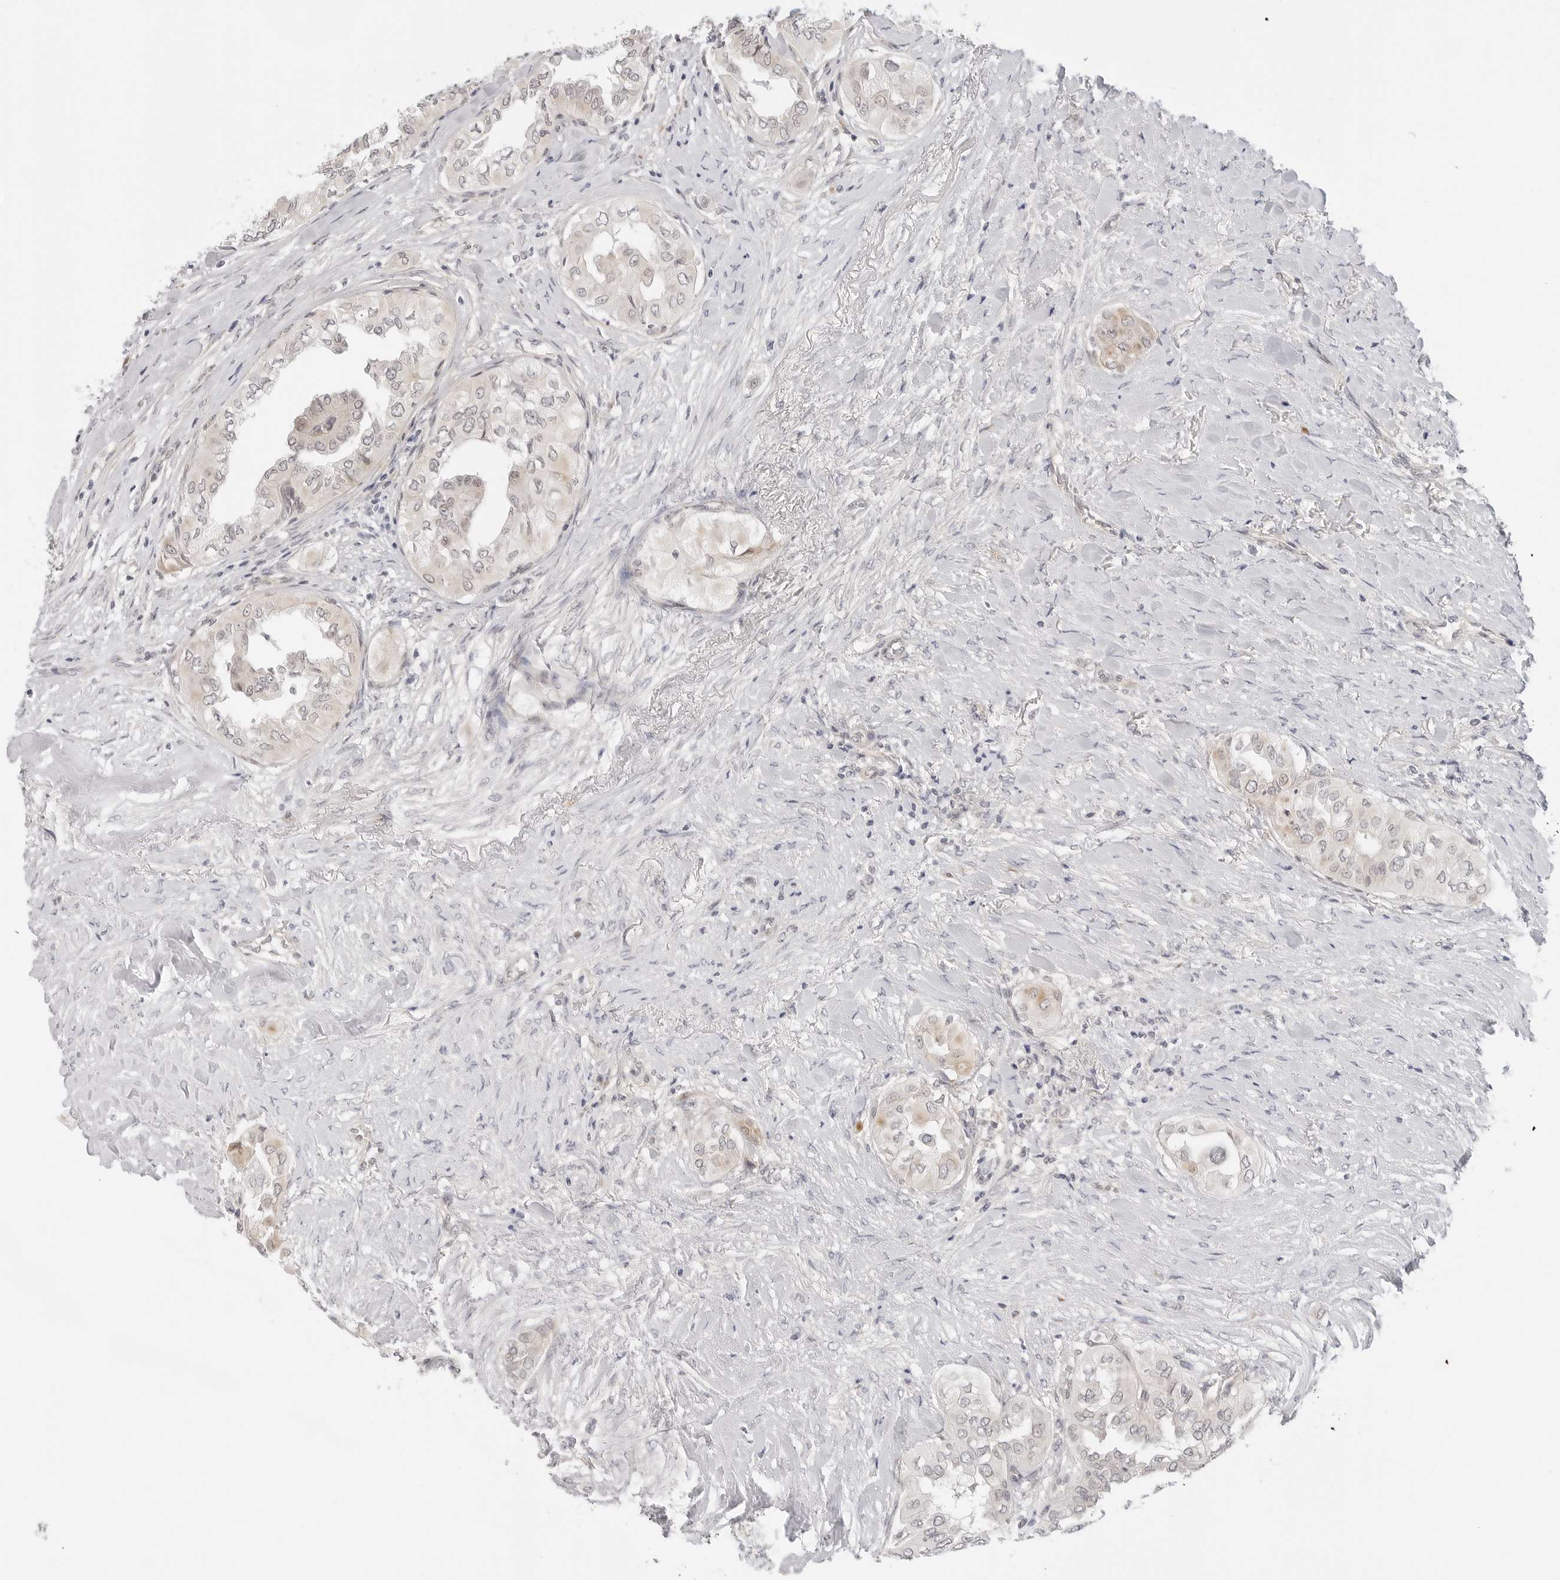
{"staining": {"intensity": "negative", "quantity": "none", "location": "none"}, "tissue": "thyroid cancer", "cell_type": "Tumor cells", "image_type": "cancer", "snomed": [{"axis": "morphology", "description": "Papillary adenocarcinoma, NOS"}, {"axis": "topography", "description": "Thyroid gland"}], "caption": "Tumor cells are negative for brown protein staining in papillary adenocarcinoma (thyroid).", "gene": "TCP1", "patient": {"sex": "female", "age": 59}}